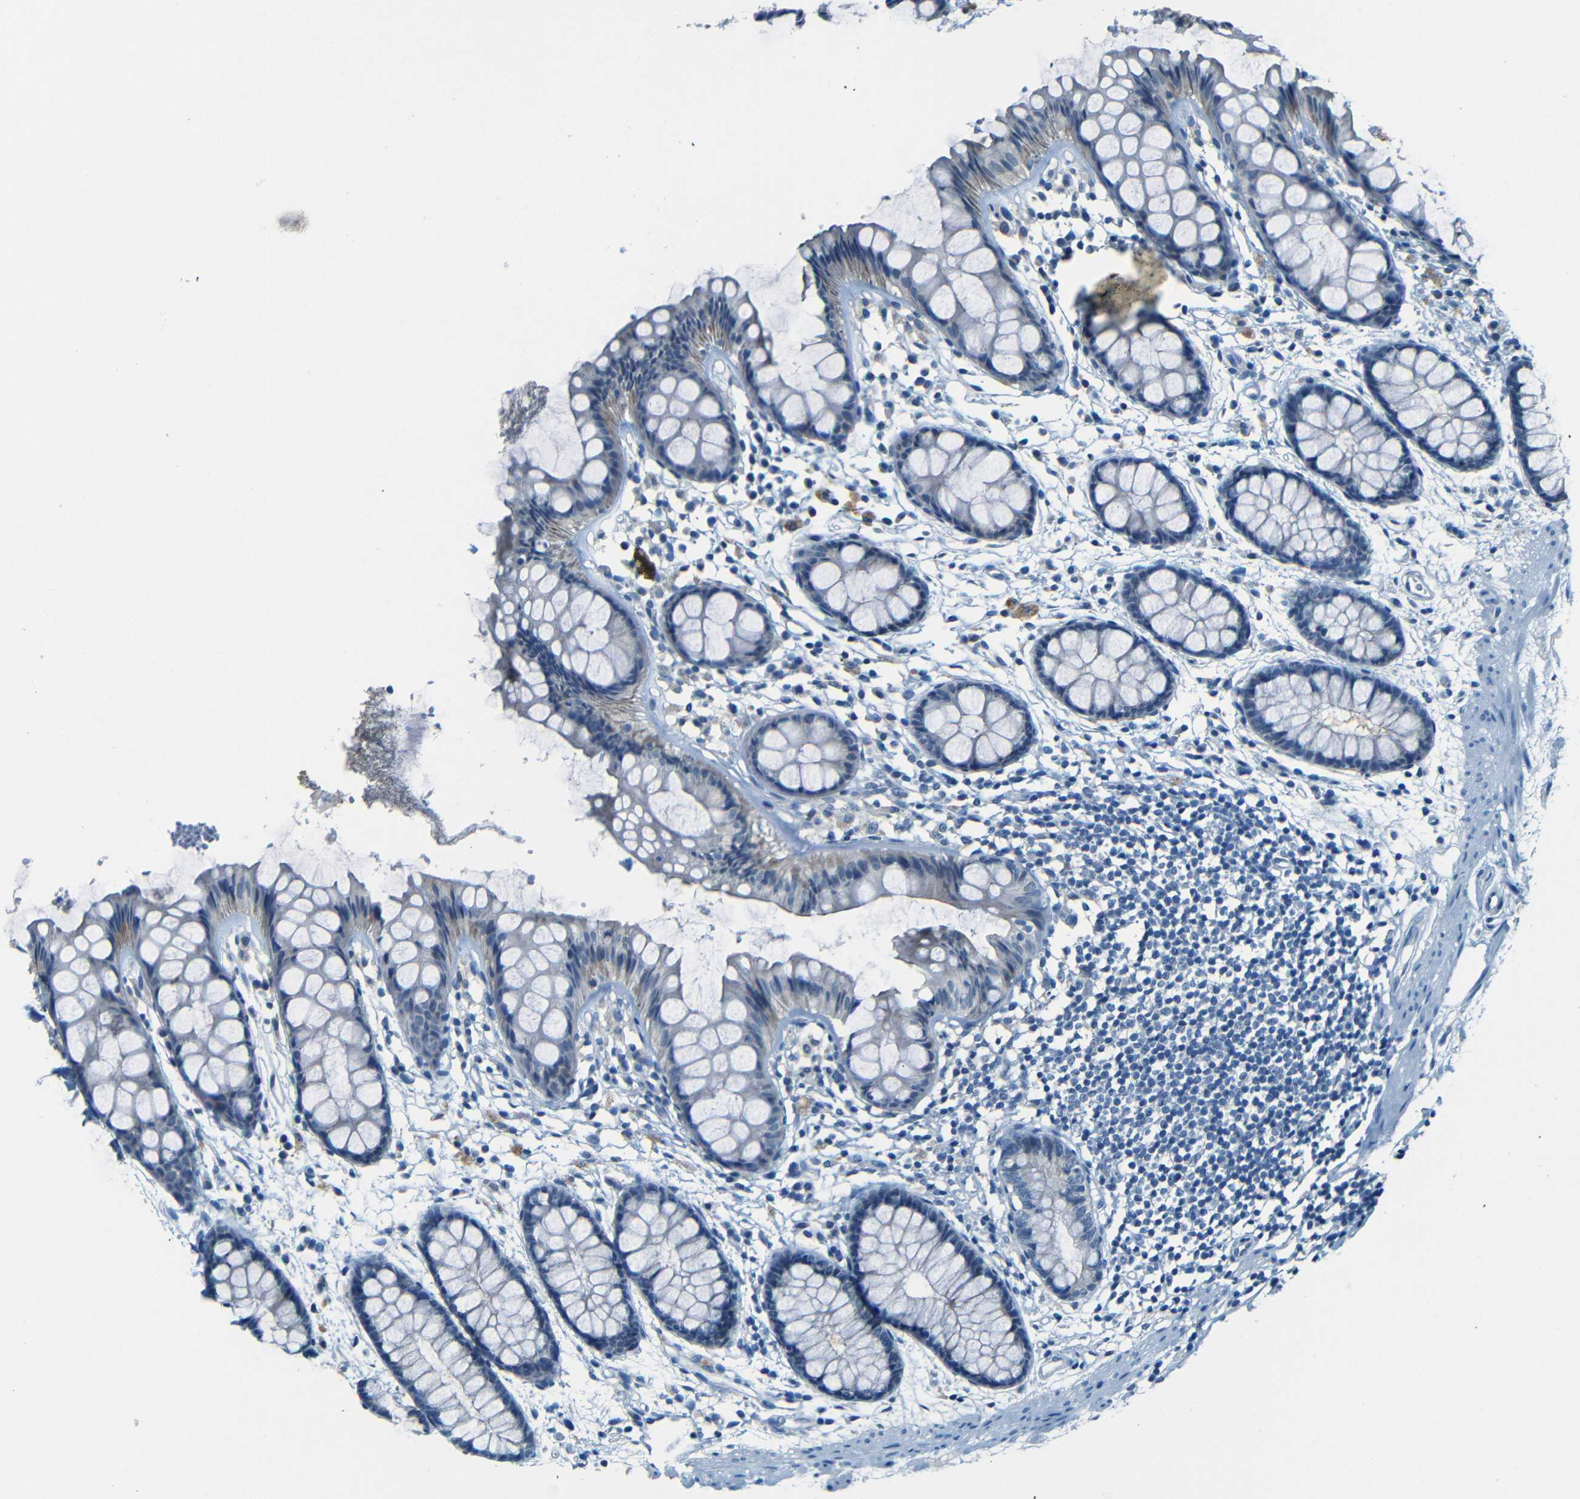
{"staining": {"intensity": "weak", "quantity": "<25%", "location": "cytoplasmic/membranous"}, "tissue": "rectum", "cell_type": "Glandular cells", "image_type": "normal", "snomed": [{"axis": "morphology", "description": "Normal tissue, NOS"}, {"axis": "topography", "description": "Rectum"}], "caption": "An IHC micrograph of unremarkable rectum is shown. There is no staining in glandular cells of rectum. (DAB immunohistochemistry with hematoxylin counter stain).", "gene": "ZMAT1", "patient": {"sex": "female", "age": 66}}